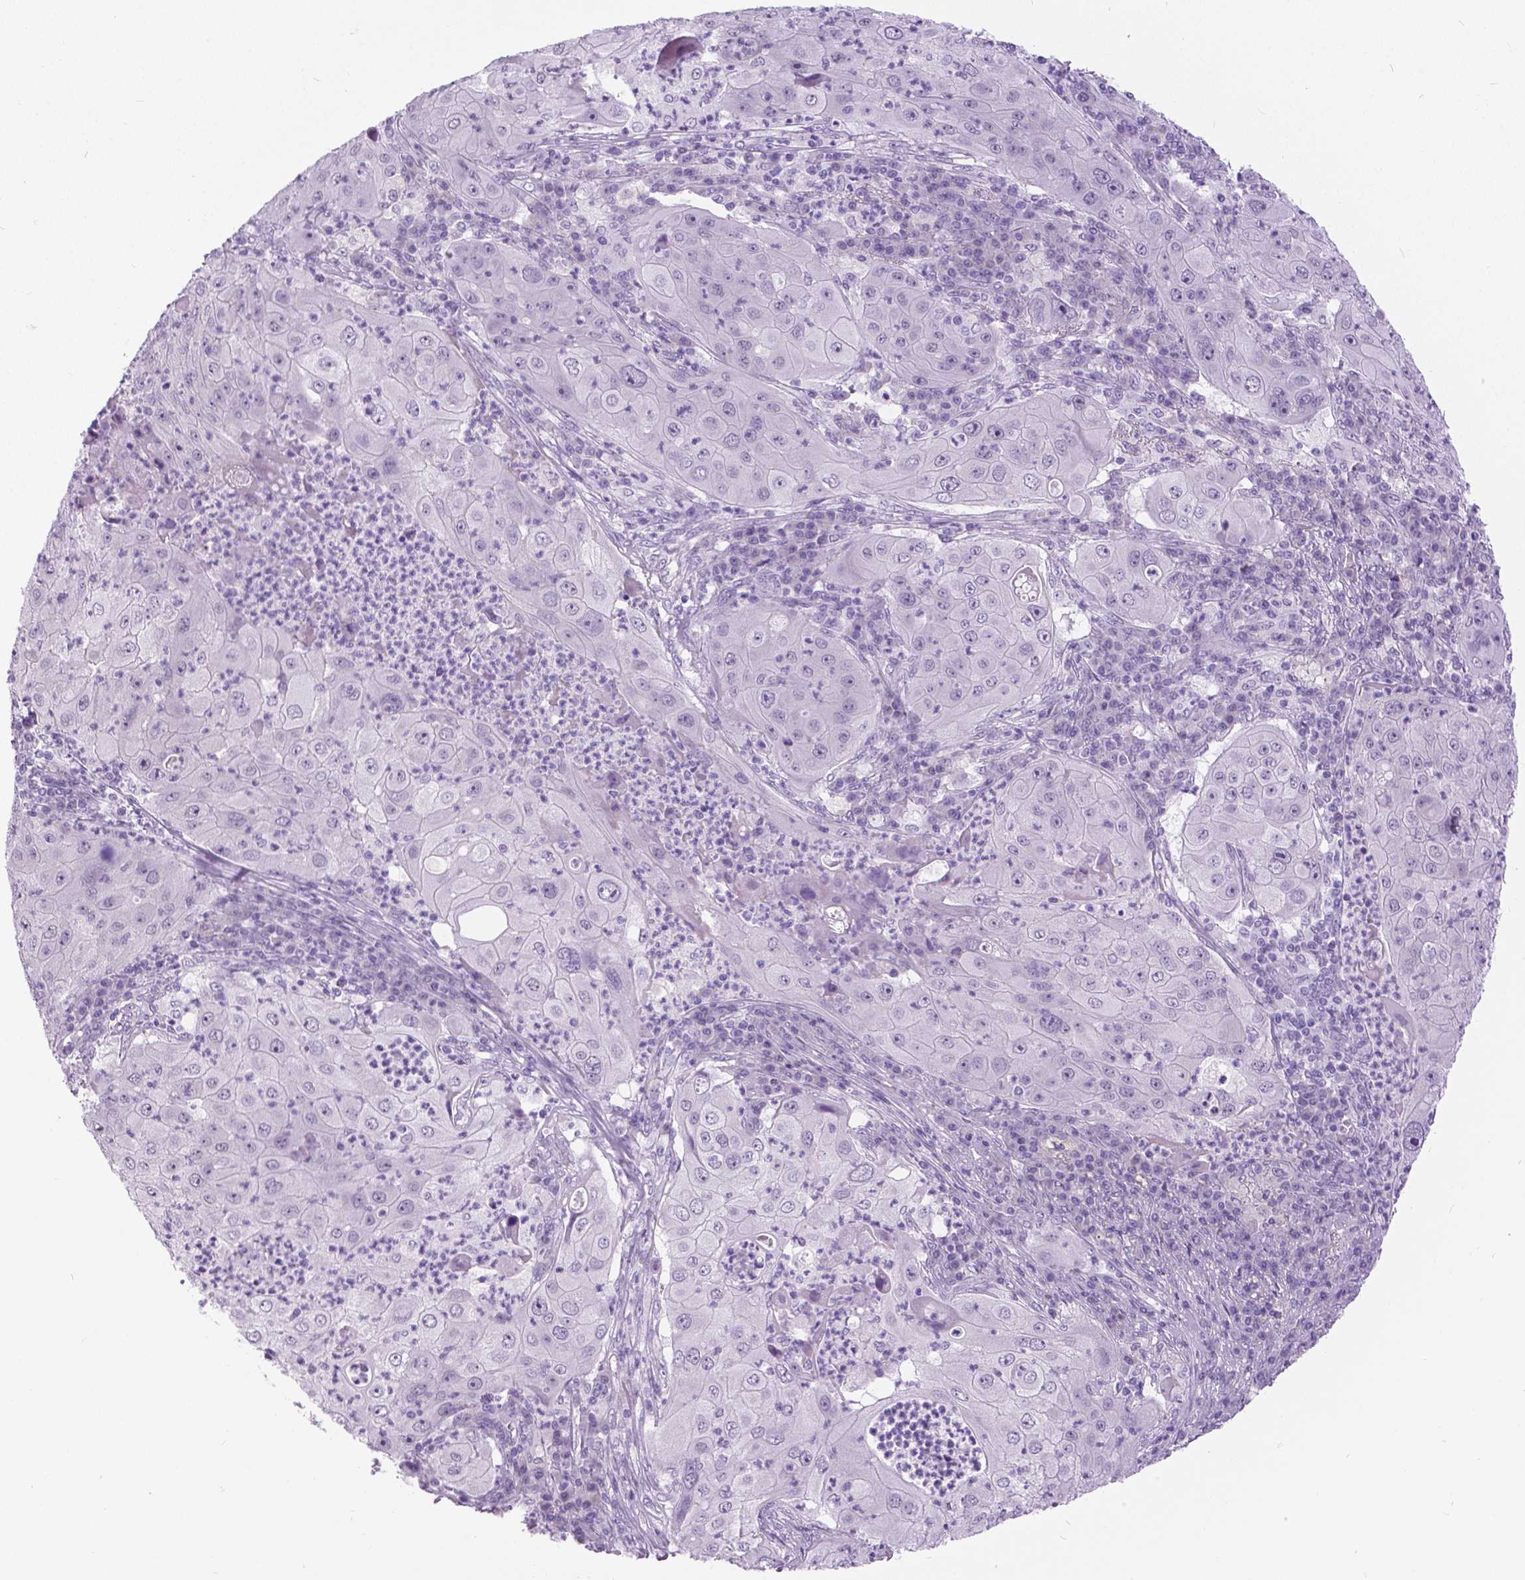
{"staining": {"intensity": "negative", "quantity": "none", "location": "none"}, "tissue": "lung cancer", "cell_type": "Tumor cells", "image_type": "cancer", "snomed": [{"axis": "morphology", "description": "Squamous cell carcinoma, NOS"}, {"axis": "topography", "description": "Lung"}], "caption": "IHC micrograph of lung squamous cell carcinoma stained for a protein (brown), which demonstrates no positivity in tumor cells. (Stains: DAB (3,3'-diaminobenzidine) IHC with hematoxylin counter stain, Microscopy: brightfield microscopy at high magnification).", "gene": "MYOM1", "patient": {"sex": "female", "age": 59}}